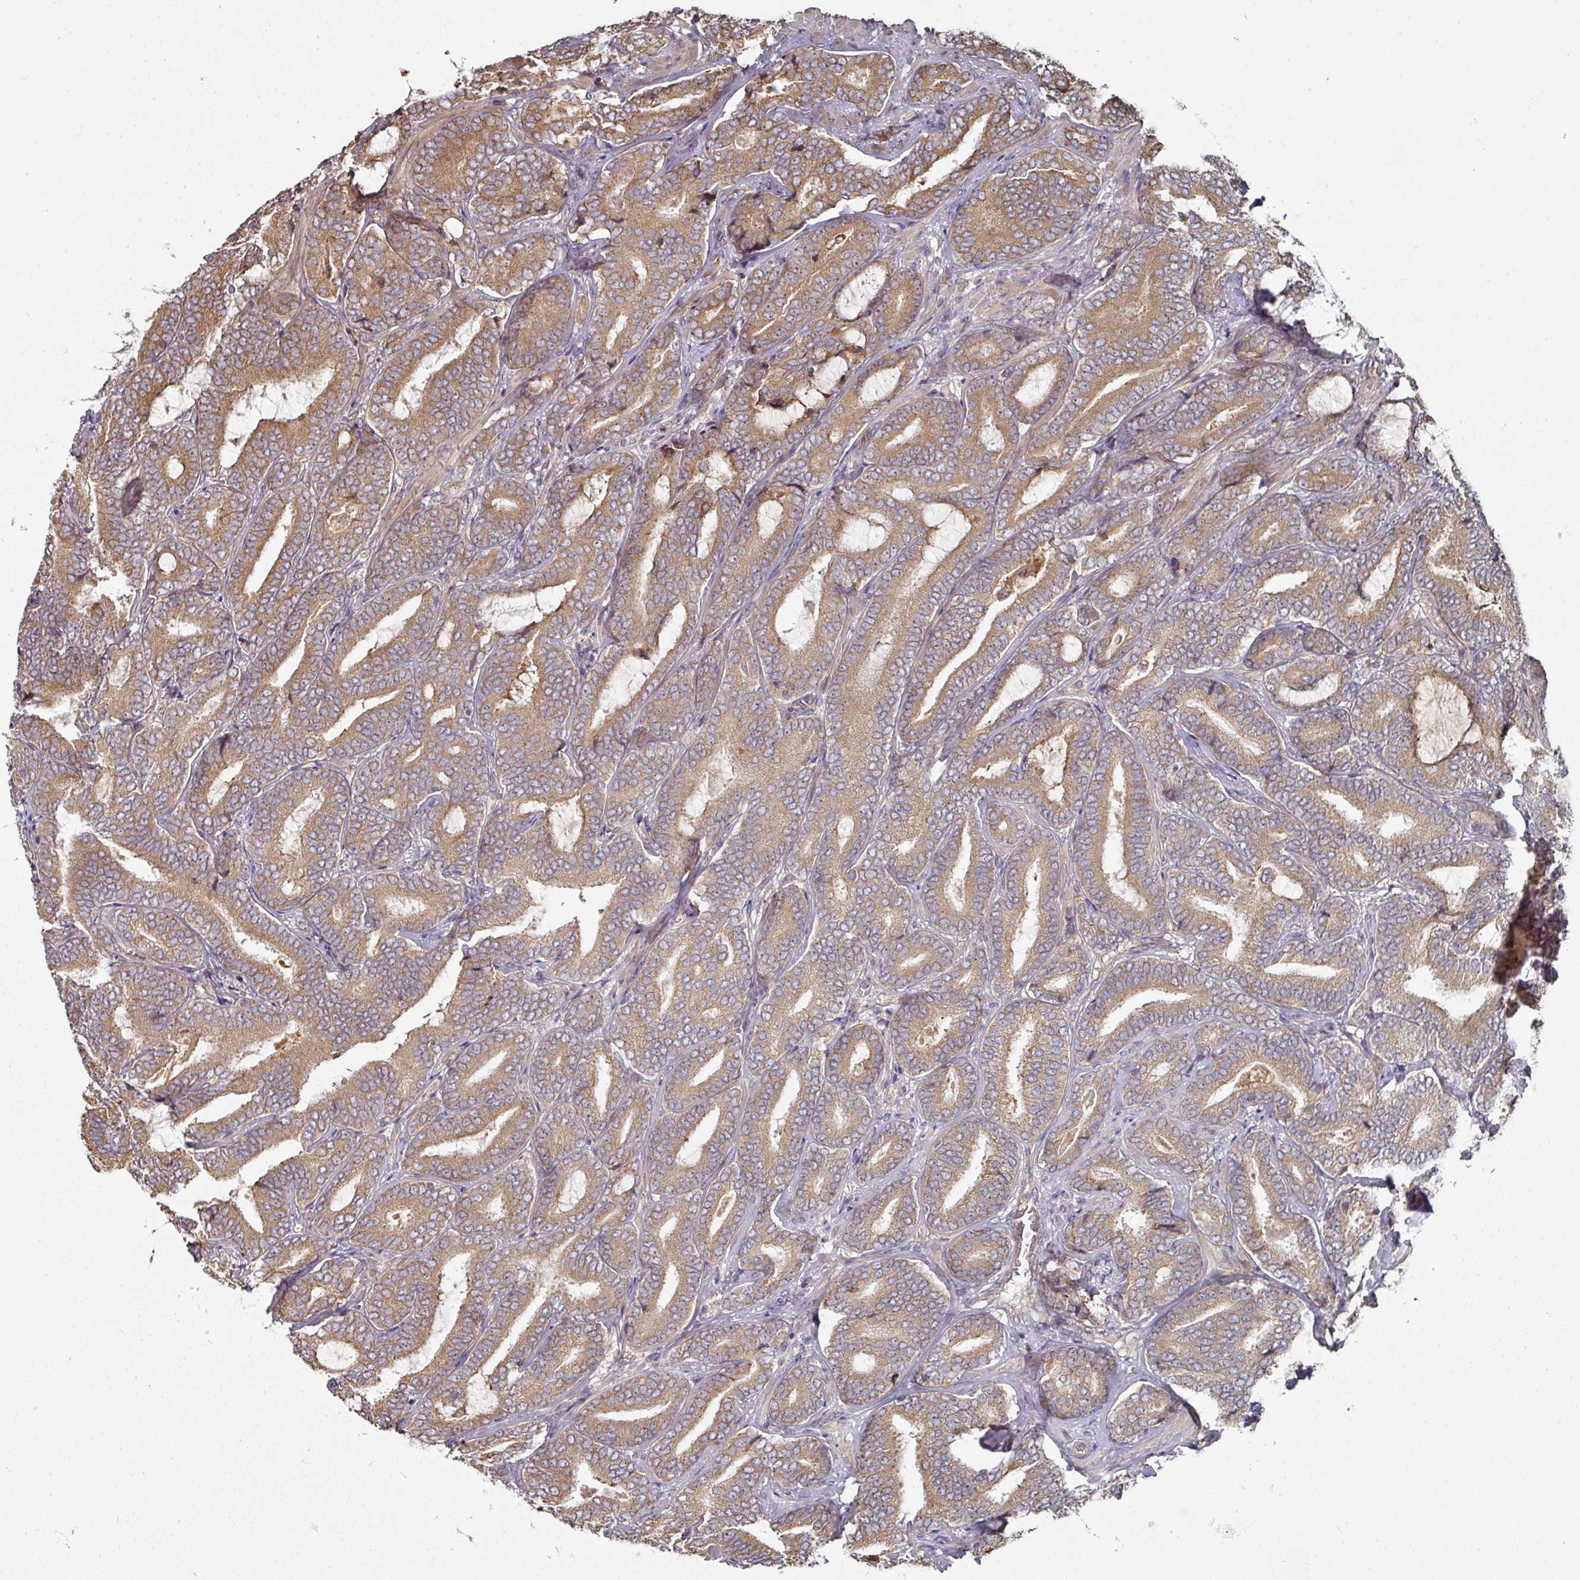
{"staining": {"intensity": "moderate", "quantity": ">75%", "location": "cytoplasmic/membranous"}, "tissue": "prostate cancer", "cell_type": "Tumor cells", "image_type": "cancer", "snomed": [{"axis": "morphology", "description": "Adenocarcinoma, Low grade"}, {"axis": "topography", "description": "Prostate and seminal vesicle, NOS"}], "caption": "Prostate cancer stained with IHC shows moderate cytoplasmic/membranous staining in about >75% of tumor cells. (DAB IHC, brown staining for protein, blue staining for nuclei).", "gene": "CEP95", "patient": {"sex": "male", "age": 61}}